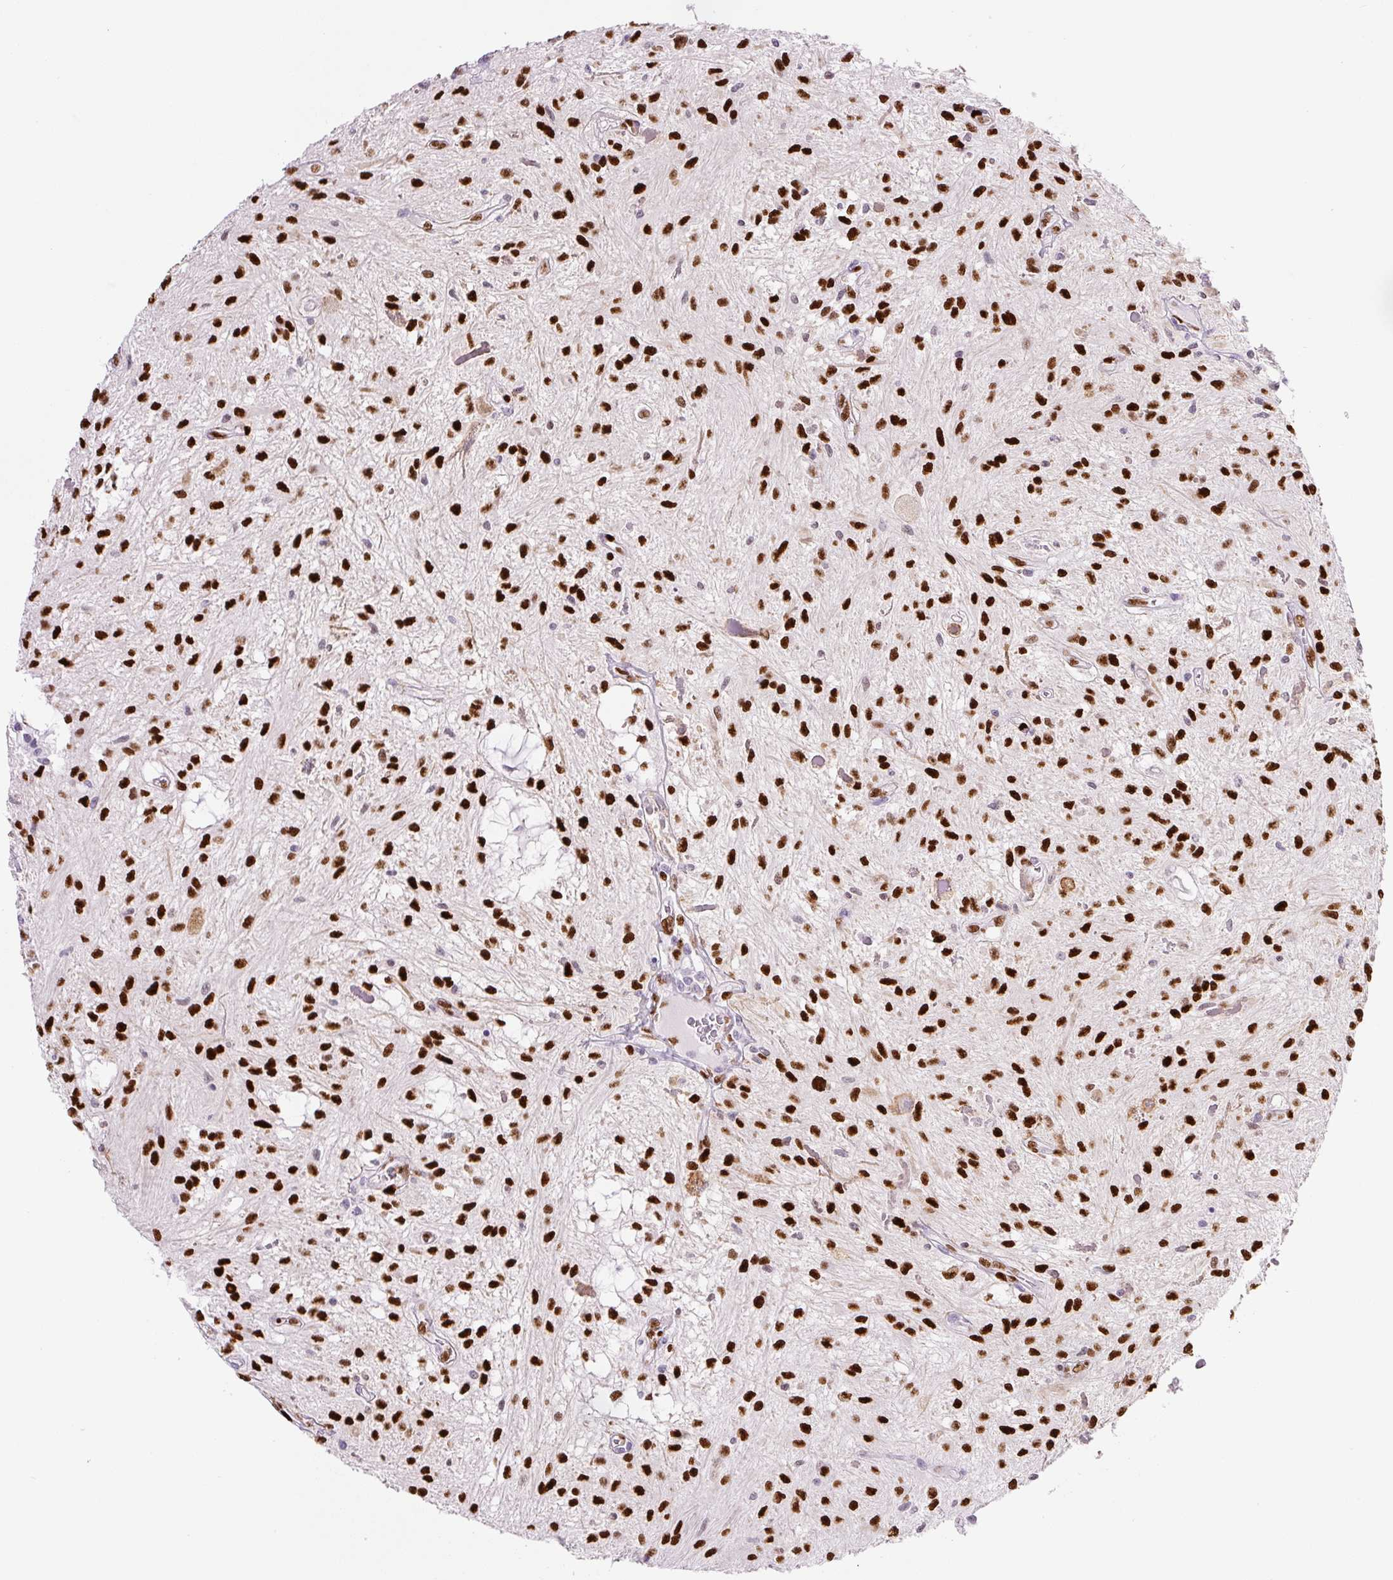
{"staining": {"intensity": "strong", "quantity": ">75%", "location": "nuclear"}, "tissue": "glioma", "cell_type": "Tumor cells", "image_type": "cancer", "snomed": [{"axis": "morphology", "description": "Glioma, malignant, Low grade"}, {"axis": "topography", "description": "Cerebellum"}], "caption": "Human malignant glioma (low-grade) stained with a protein marker exhibits strong staining in tumor cells.", "gene": "ZEB1", "patient": {"sex": "female", "age": 14}}